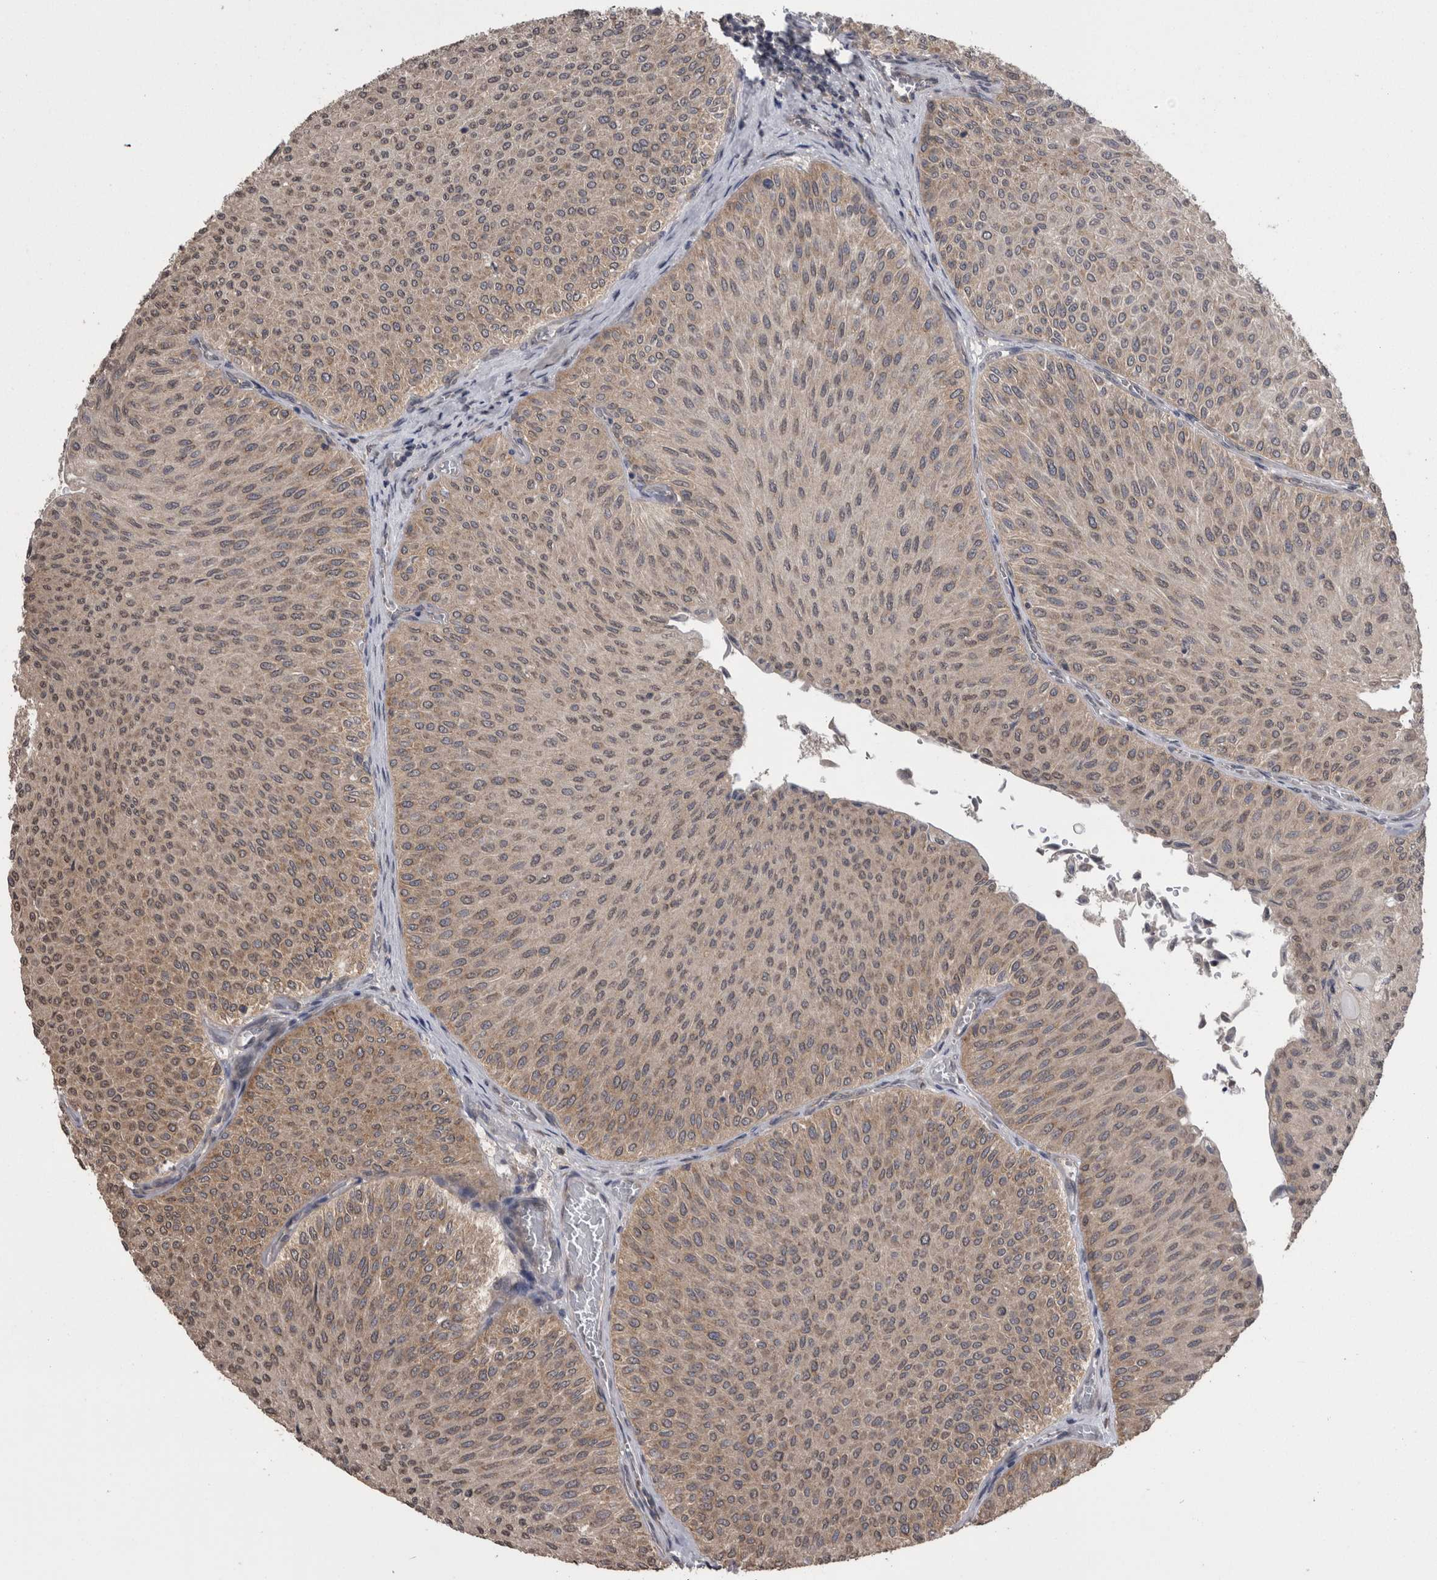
{"staining": {"intensity": "weak", "quantity": ">75%", "location": "cytoplasmic/membranous"}, "tissue": "urothelial cancer", "cell_type": "Tumor cells", "image_type": "cancer", "snomed": [{"axis": "morphology", "description": "Urothelial carcinoma, Low grade"}, {"axis": "topography", "description": "Urinary bladder"}], "caption": "Weak cytoplasmic/membranous expression for a protein is appreciated in about >75% of tumor cells of urothelial carcinoma (low-grade) using immunohistochemistry (IHC).", "gene": "DDX6", "patient": {"sex": "male", "age": 78}}